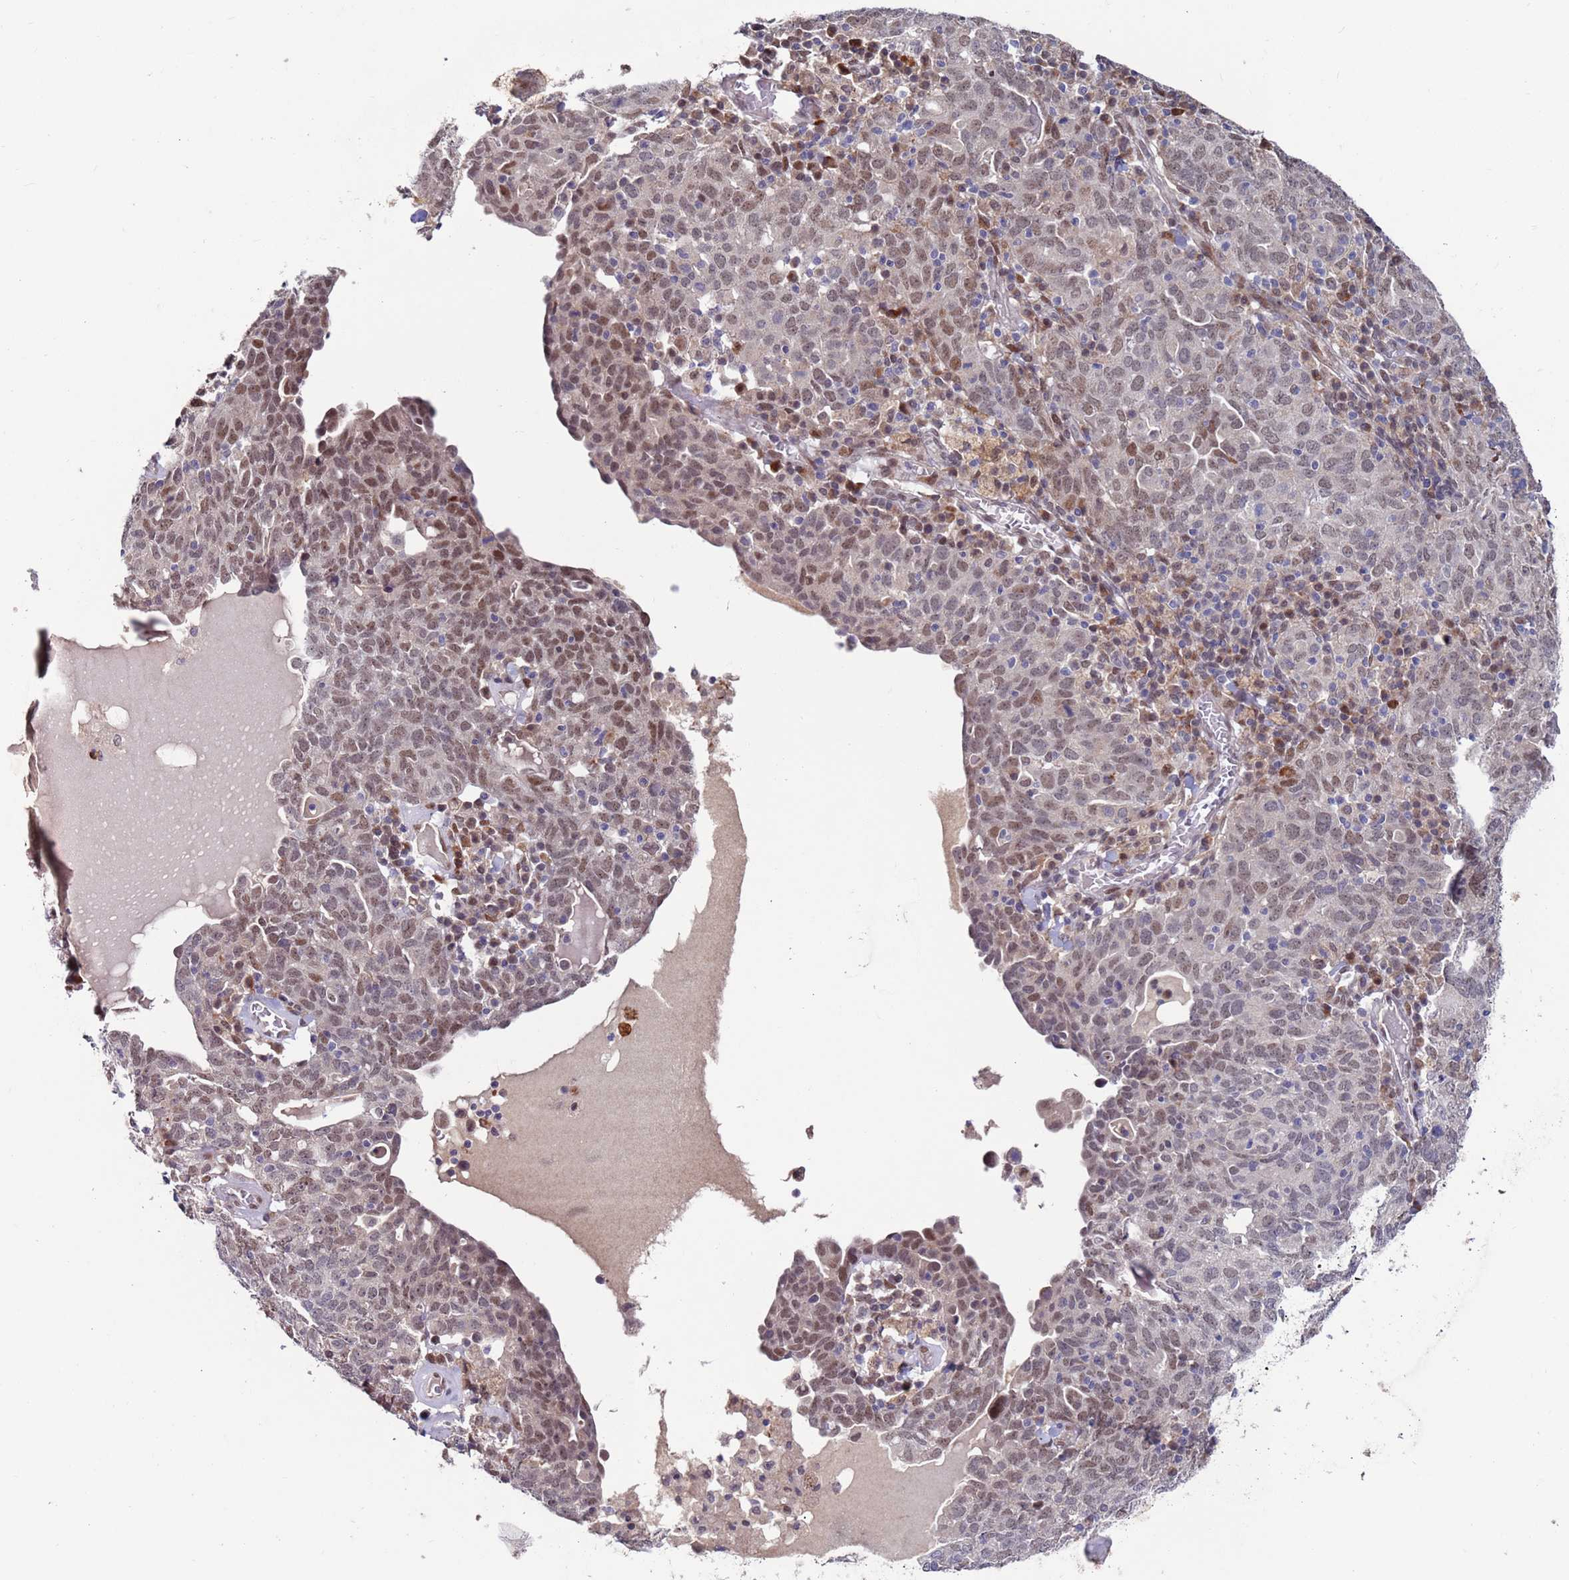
{"staining": {"intensity": "weak", "quantity": ">75%", "location": "nuclear"}, "tissue": "ovarian cancer", "cell_type": "Tumor cells", "image_type": "cancer", "snomed": [{"axis": "morphology", "description": "Carcinoma, endometroid"}, {"axis": "topography", "description": "Ovary"}], "caption": "An image of human ovarian cancer (endometroid carcinoma) stained for a protein reveals weak nuclear brown staining in tumor cells. (Stains: DAB (3,3'-diaminobenzidine) in brown, nuclei in blue, Microscopy: brightfield microscopy at high magnification).", "gene": "FBXO27", "patient": {"sex": "female", "age": 62}}